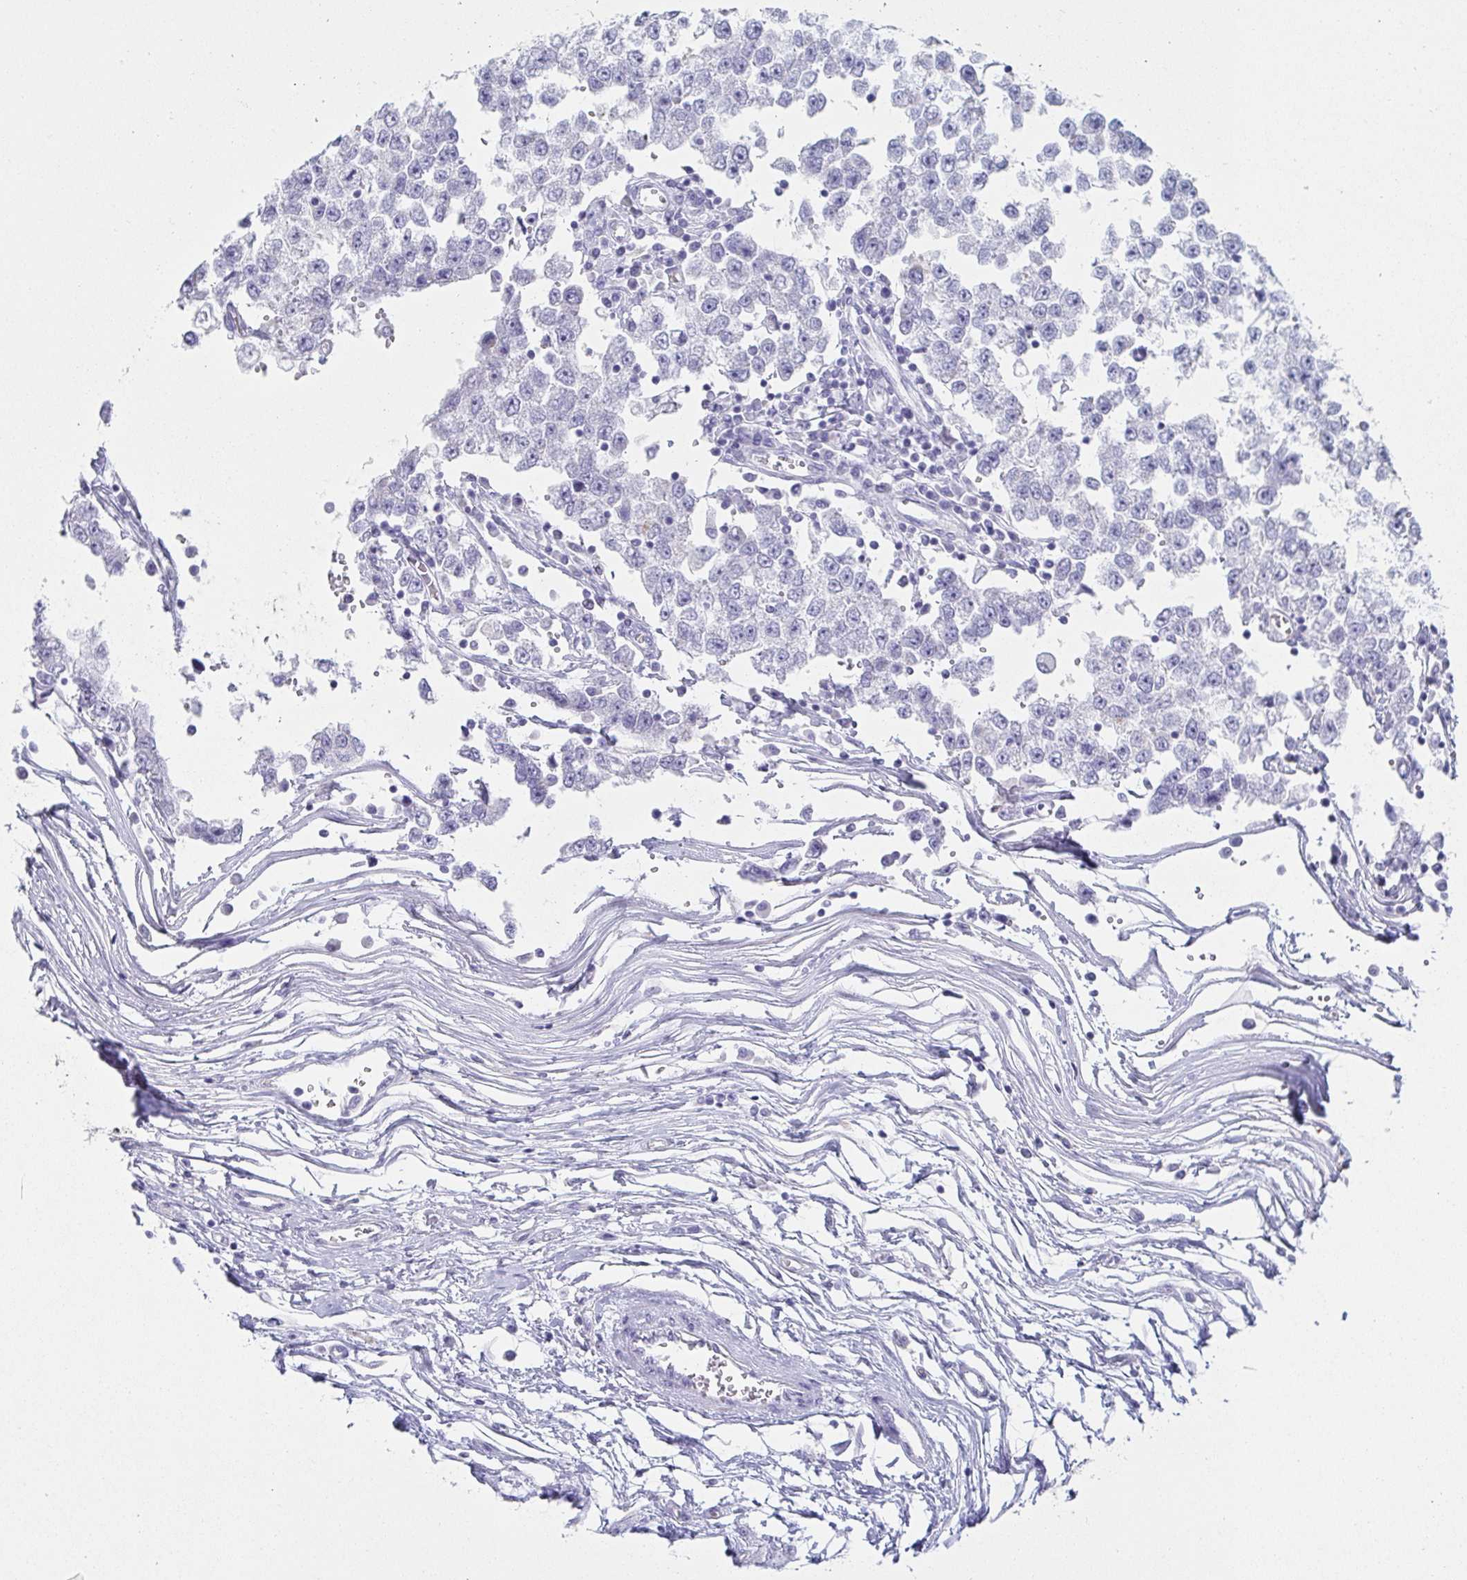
{"staining": {"intensity": "negative", "quantity": "none", "location": "none"}, "tissue": "testis cancer", "cell_type": "Tumor cells", "image_type": "cancer", "snomed": [{"axis": "morphology", "description": "Seminoma, NOS"}, {"axis": "topography", "description": "Testis"}], "caption": "Tumor cells show no significant positivity in seminoma (testis).", "gene": "PRR27", "patient": {"sex": "male", "age": 34}}